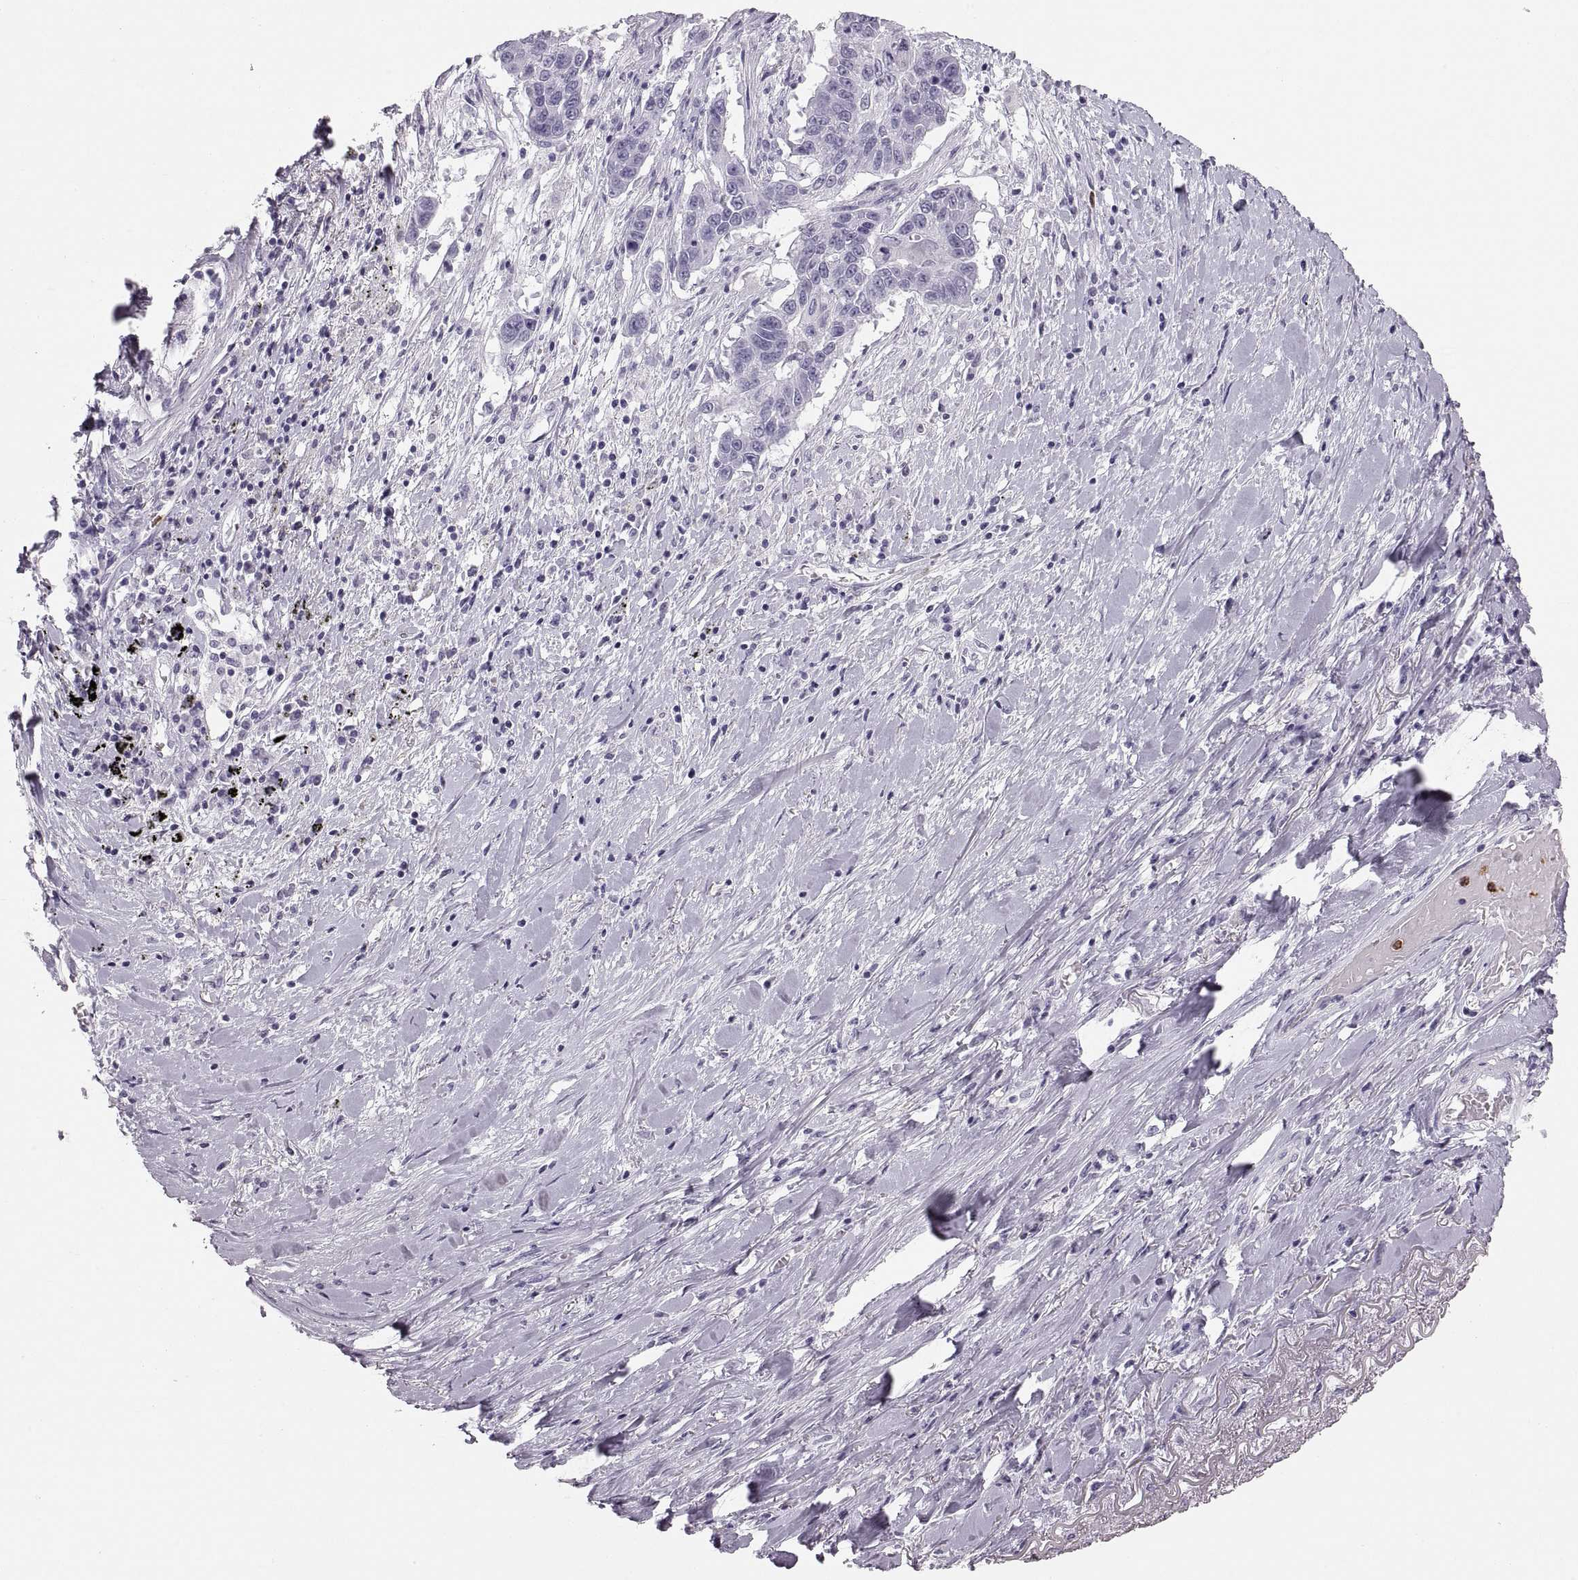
{"staining": {"intensity": "negative", "quantity": "none", "location": "none"}, "tissue": "lung cancer", "cell_type": "Tumor cells", "image_type": "cancer", "snomed": [{"axis": "morphology", "description": "Squamous cell carcinoma, NOS"}, {"axis": "topography", "description": "Lung"}], "caption": "DAB (3,3'-diaminobenzidine) immunohistochemical staining of human lung squamous cell carcinoma exhibits no significant staining in tumor cells.", "gene": "MILR1", "patient": {"sex": "male", "age": 73}}